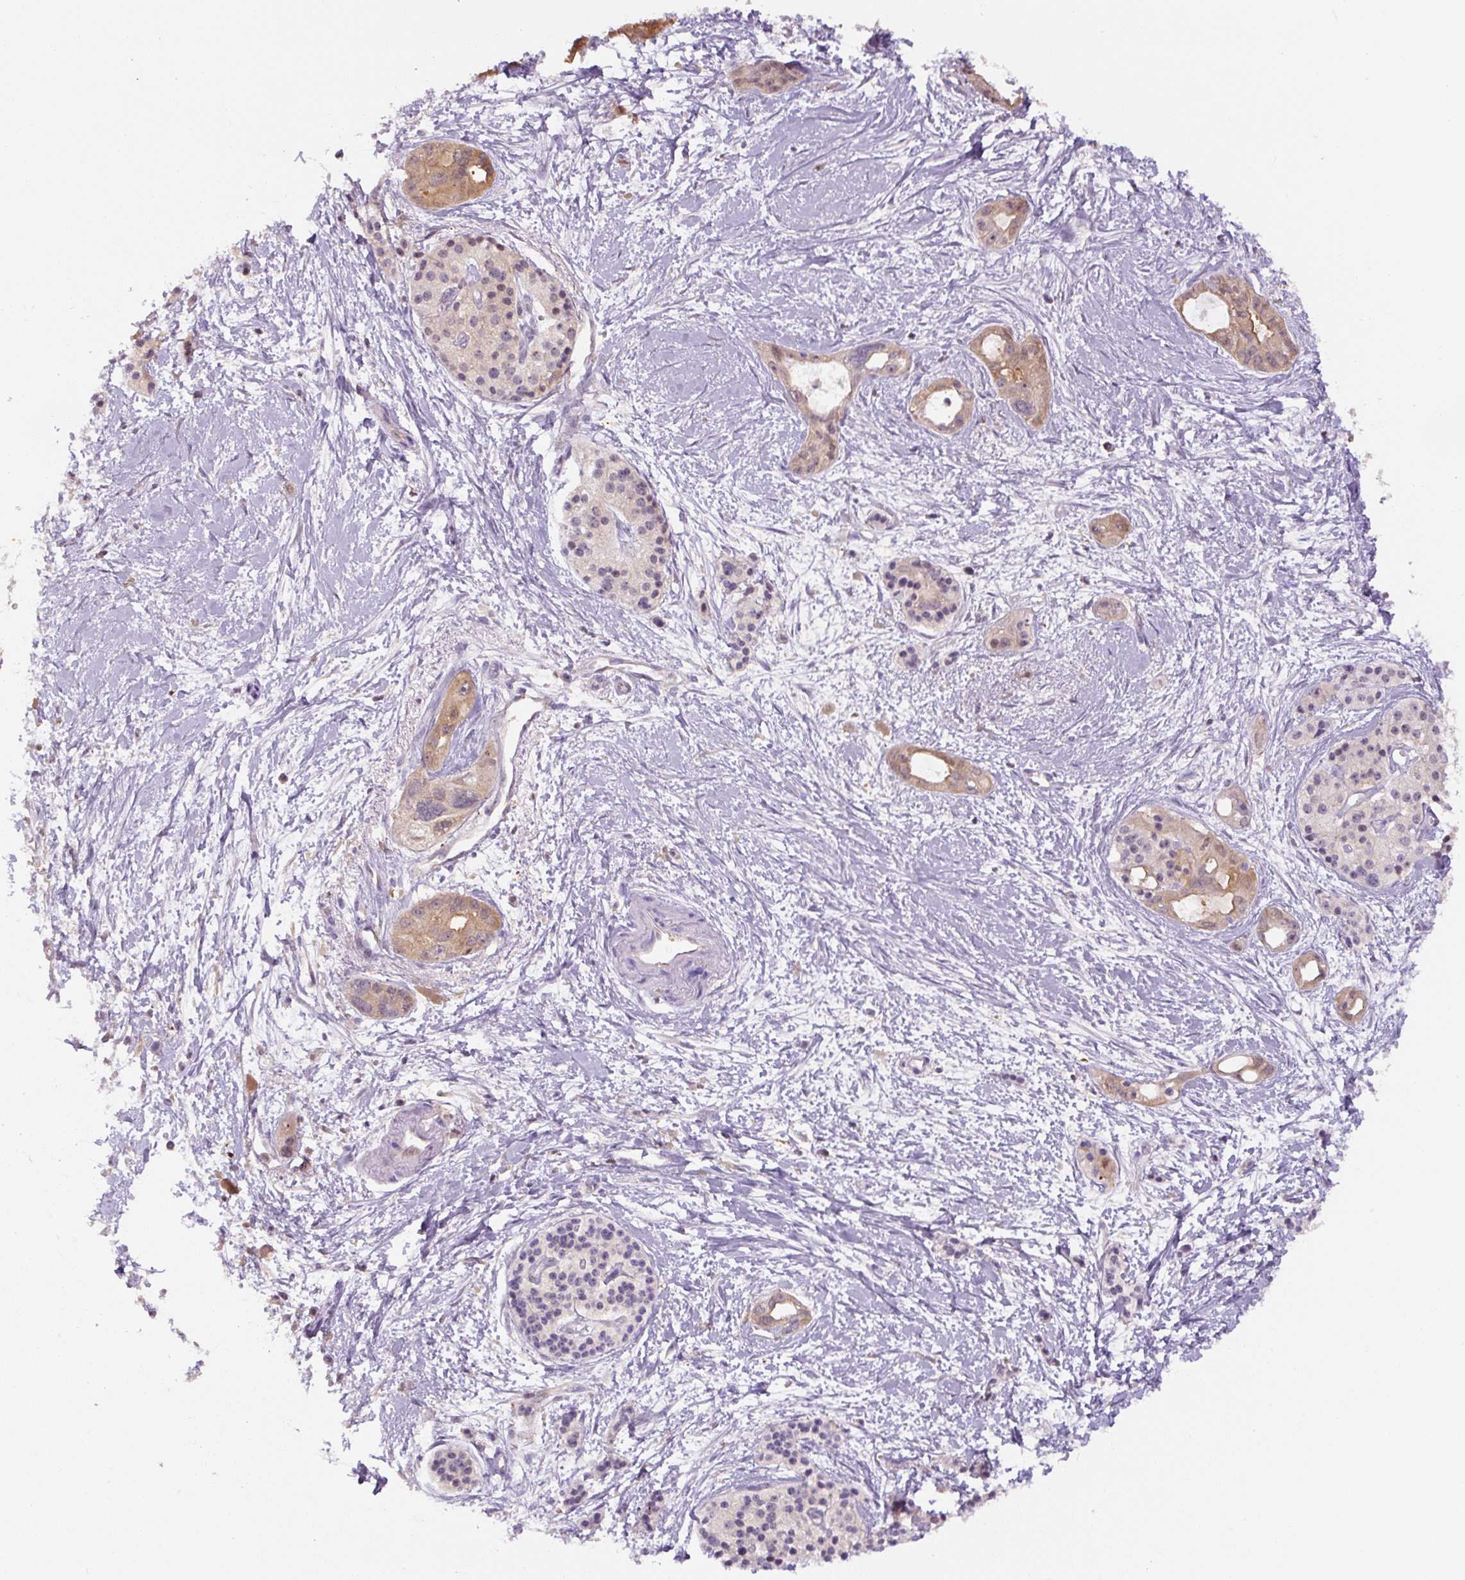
{"staining": {"intensity": "moderate", "quantity": "25%-75%", "location": "cytoplasmic/membranous"}, "tissue": "pancreatic cancer", "cell_type": "Tumor cells", "image_type": "cancer", "snomed": [{"axis": "morphology", "description": "Adenocarcinoma, NOS"}, {"axis": "topography", "description": "Pancreas"}], "caption": "Pancreatic cancer (adenocarcinoma) stained with DAB immunohistochemistry exhibits medium levels of moderate cytoplasmic/membranous positivity in about 25%-75% of tumor cells. The protein is stained brown, and the nuclei are stained in blue (DAB IHC with brightfield microscopy, high magnification).", "gene": "SPSB2", "patient": {"sex": "female", "age": 50}}